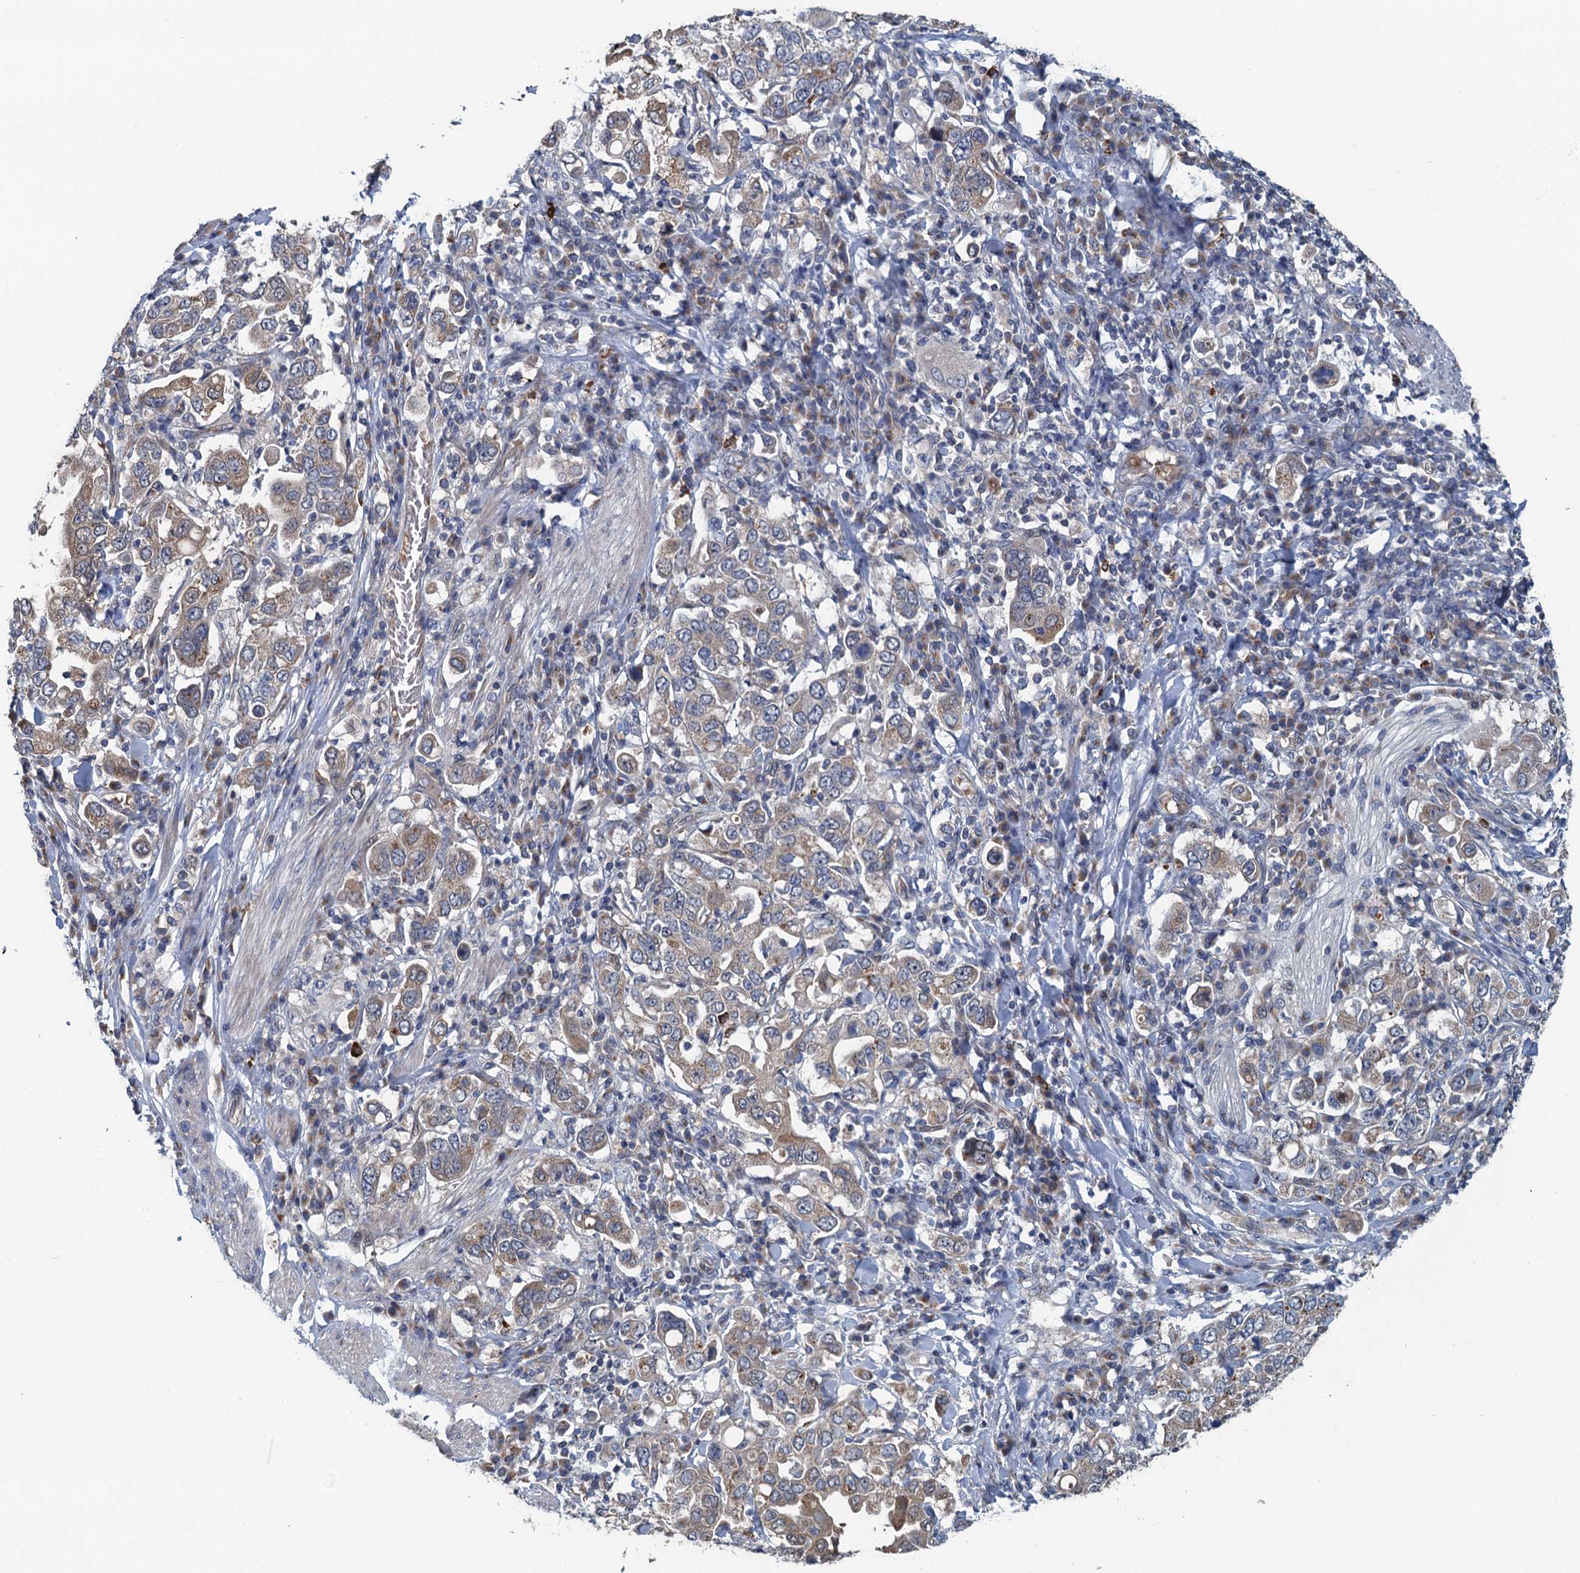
{"staining": {"intensity": "moderate", "quantity": "25%-75%", "location": "cytoplasmic/membranous"}, "tissue": "stomach cancer", "cell_type": "Tumor cells", "image_type": "cancer", "snomed": [{"axis": "morphology", "description": "Adenocarcinoma, NOS"}, {"axis": "topography", "description": "Stomach, upper"}], "caption": "This is a histology image of immunohistochemistry staining of stomach cancer (adenocarcinoma), which shows moderate staining in the cytoplasmic/membranous of tumor cells.", "gene": "KBTBD8", "patient": {"sex": "male", "age": 62}}